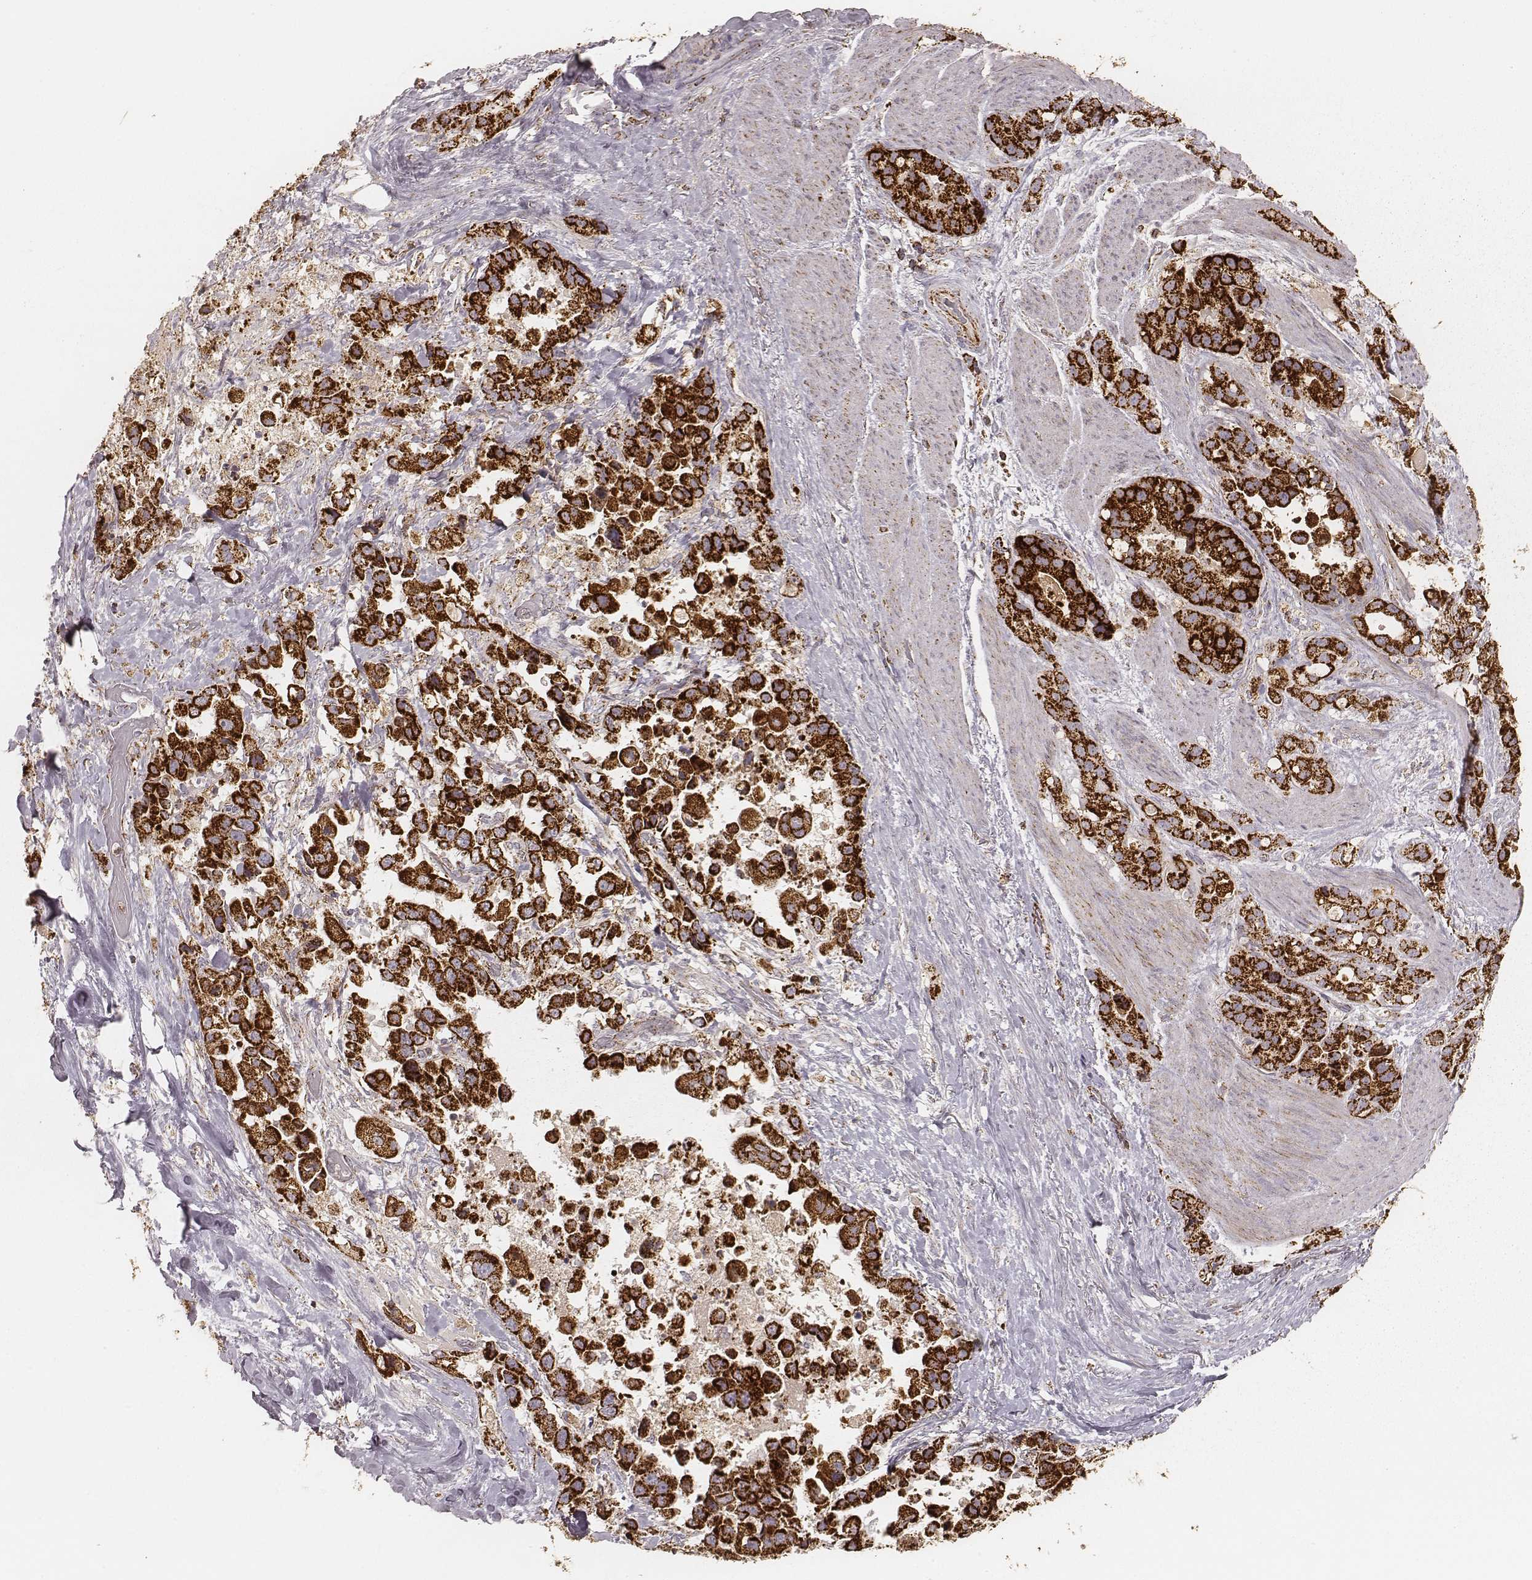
{"staining": {"intensity": "strong", "quantity": ">75%", "location": "cytoplasmic/membranous"}, "tissue": "stomach cancer", "cell_type": "Tumor cells", "image_type": "cancer", "snomed": [{"axis": "morphology", "description": "Adenocarcinoma, NOS"}, {"axis": "topography", "description": "Stomach"}], "caption": "There is high levels of strong cytoplasmic/membranous expression in tumor cells of stomach adenocarcinoma, as demonstrated by immunohistochemical staining (brown color).", "gene": "CS", "patient": {"sex": "male", "age": 59}}